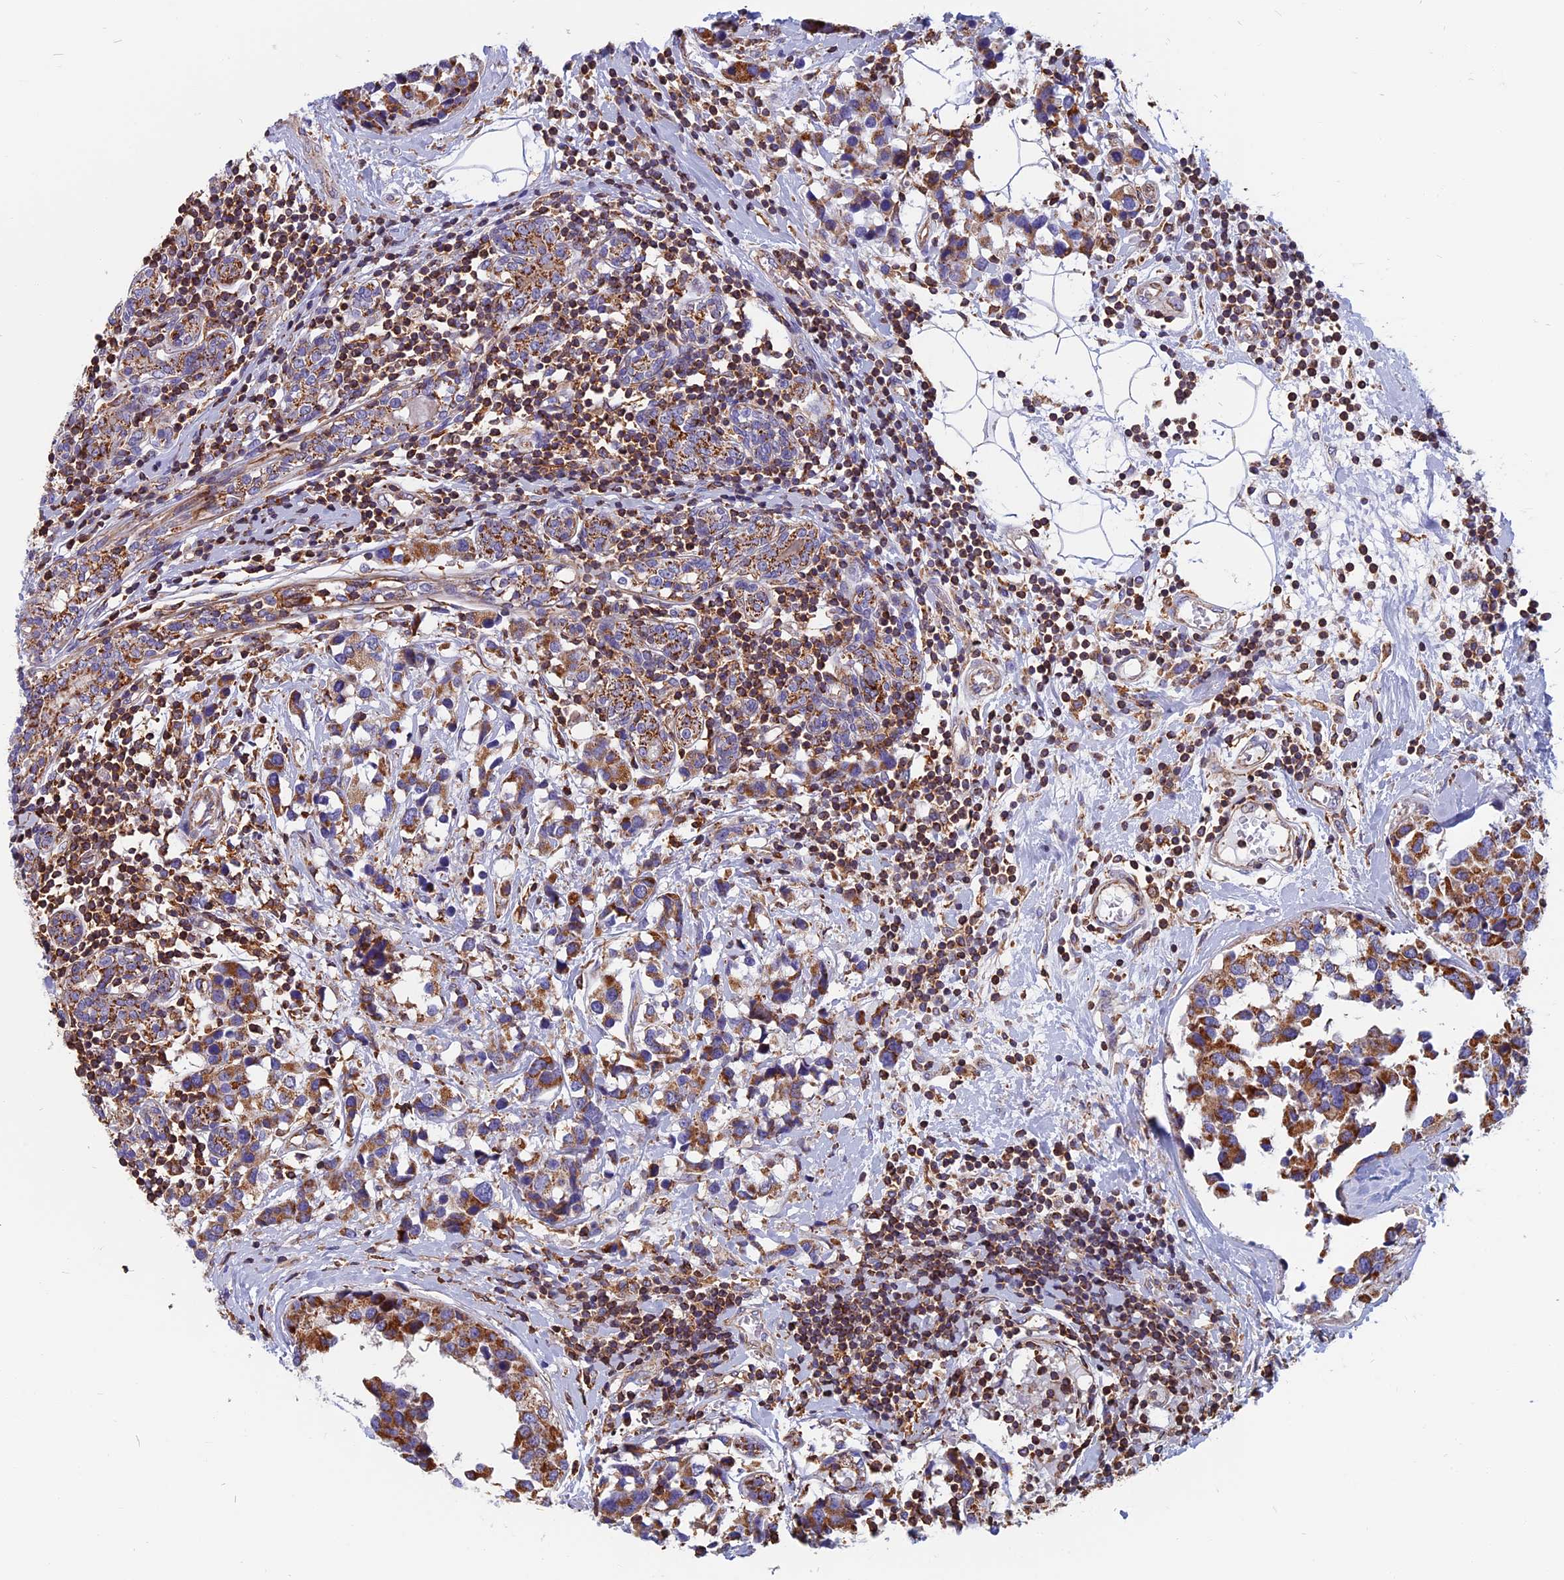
{"staining": {"intensity": "moderate", "quantity": ">75%", "location": "cytoplasmic/membranous"}, "tissue": "breast cancer", "cell_type": "Tumor cells", "image_type": "cancer", "snomed": [{"axis": "morphology", "description": "Lobular carcinoma"}, {"axis": "topography", "description": "Breast"}], "caption": "Human breast cancer (lobular carcinoma) stained with a protein marker reveals moderate staining in tumor cells.", "gene": "HSD17B8", "patient": {"sex": "female", "age": 59}}